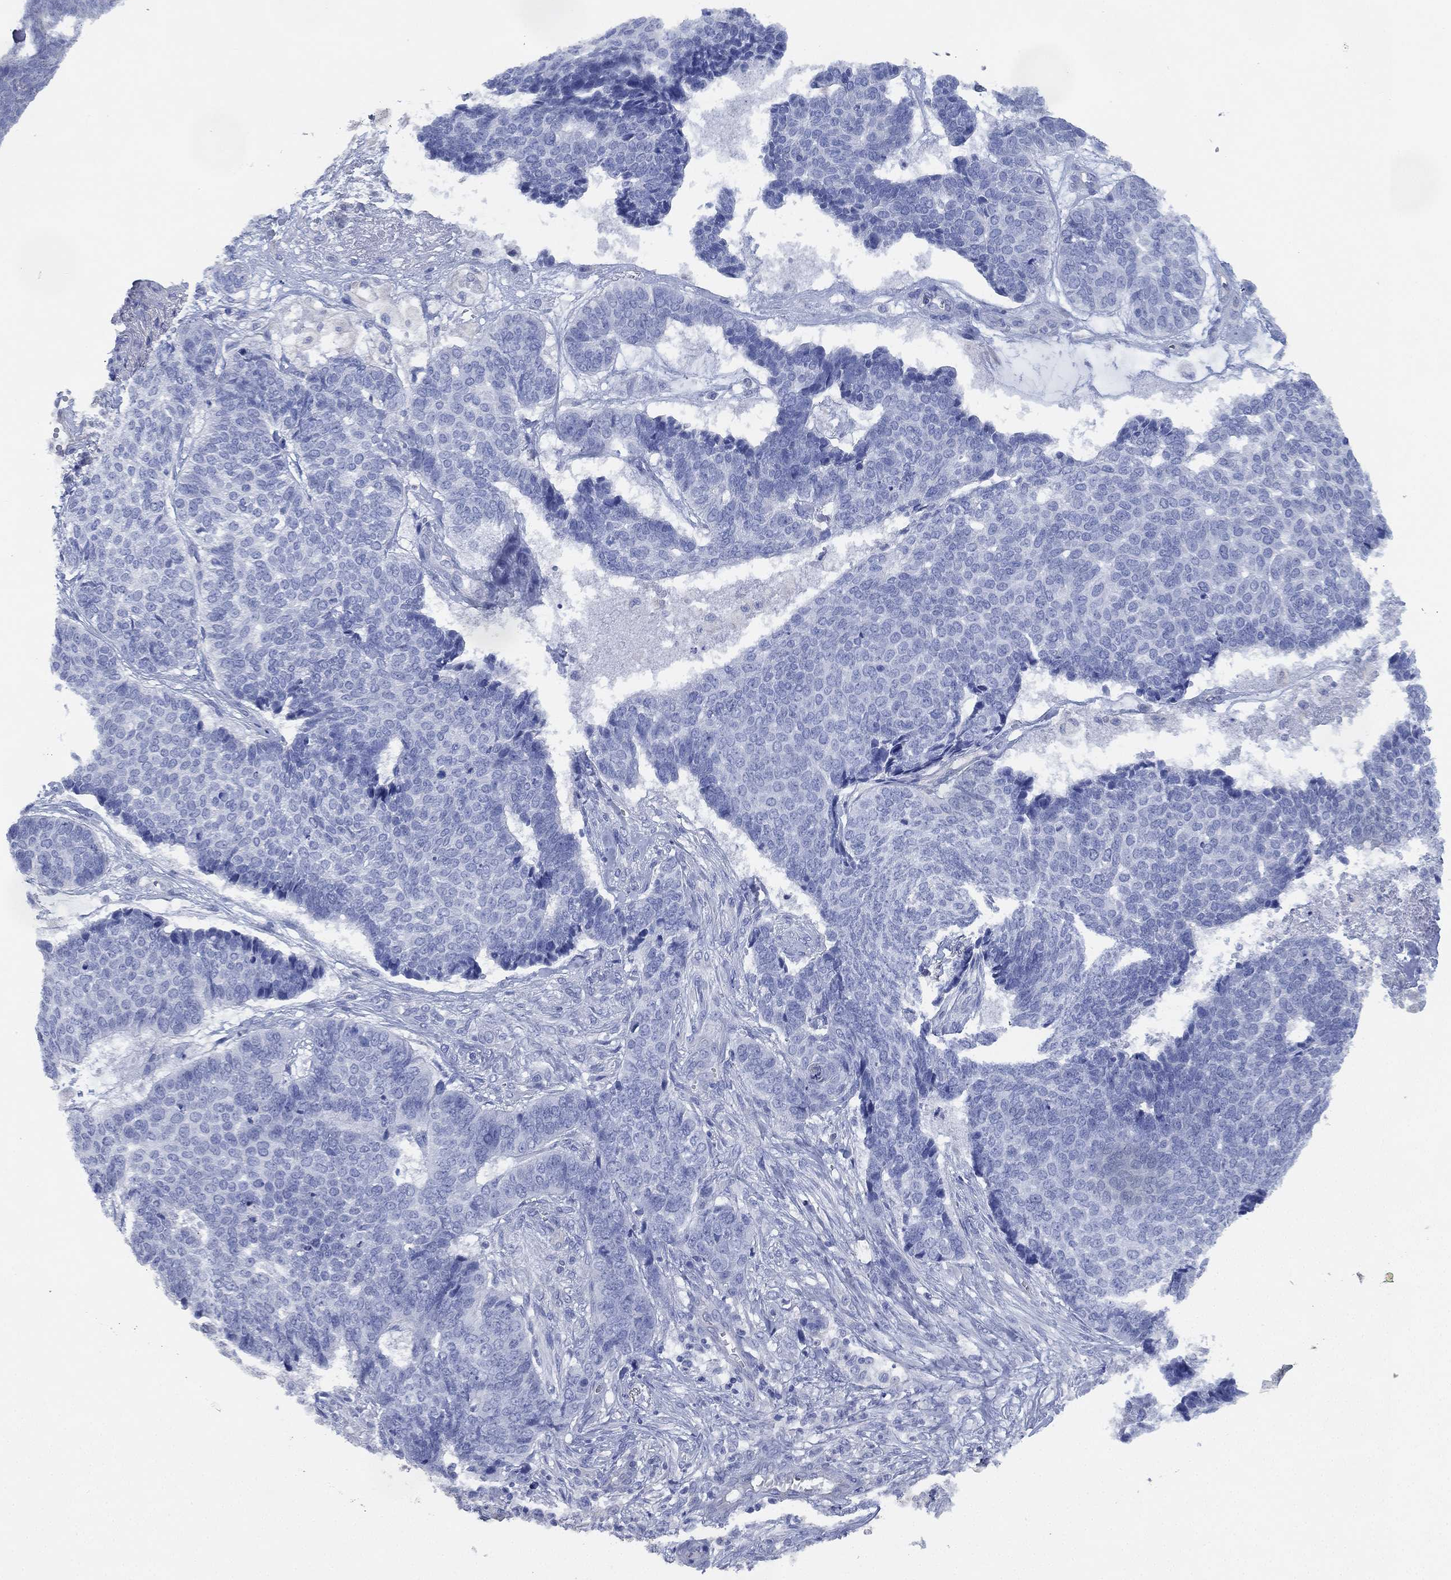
{"staining": {"intensity": "negative", "quantity": "none", "location": "none"}, "tissue": "skin cancer", "cell_type": "Tumor cells", "image_type": "cancer", "snomed": [{"axis": "morphology", "description": "Basal cell carcinoma"}, {"axis": "topography", "description": "Skin"}], "caption": "This is a photomicrograph of IHC staining of skin cancer (basal cell carcinoma), which shows no expression in tumor cells. (DAB immunohistochemistry, high magnification).", "gene": "CCDC70", "patient": {"sex": "male", "age": 86}}